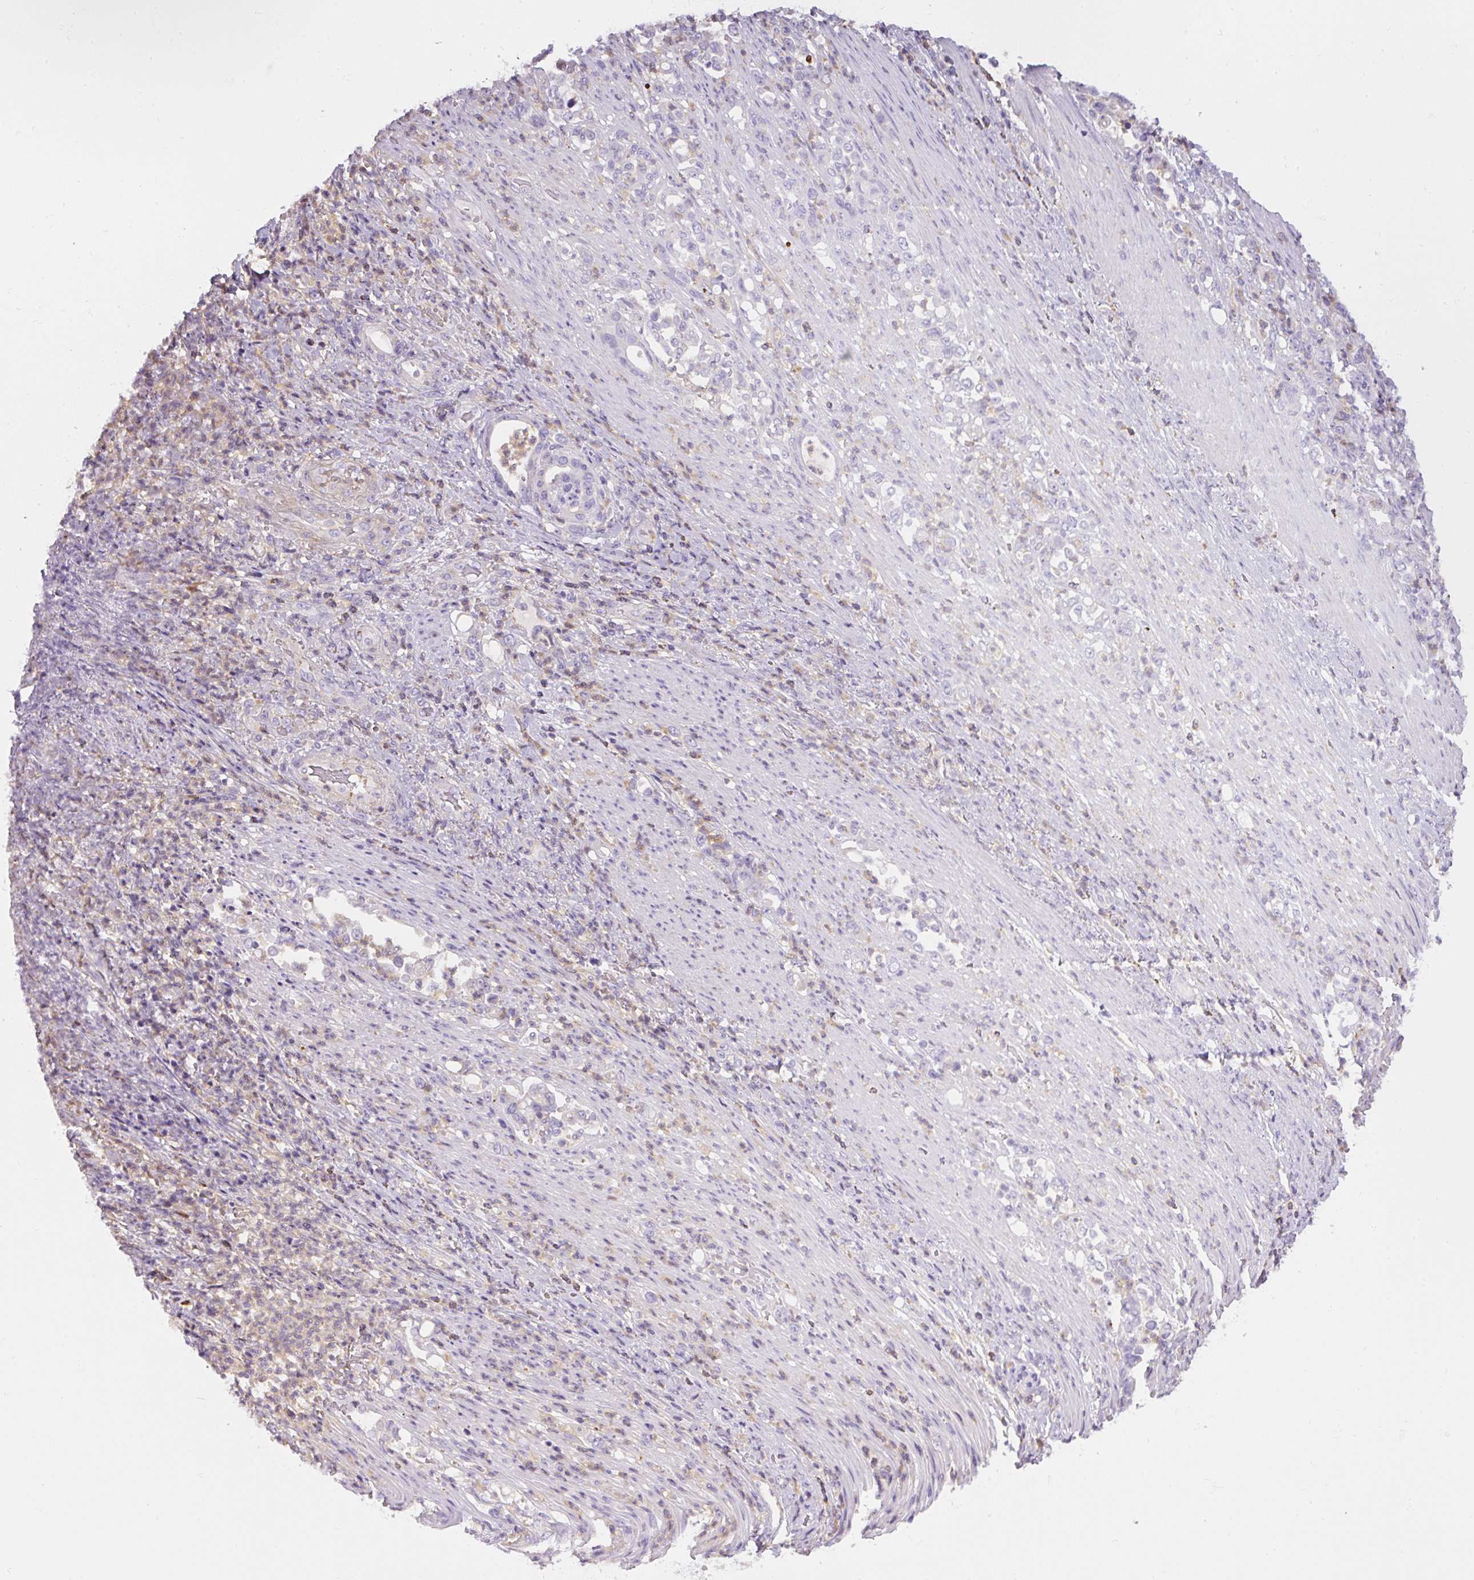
{"staining": {"intensity": "negative", "quantity": "none", "location": "none"}, "tissue": "stomach cancer", "cell_type": "Tumor cells", "image_type": "cancer", "snomed": [{"axis": "morphology", "description": "Normal tissue, NOS"}, {"axis": "morphology", "description": "Adenocarcinoma, NOS"}, {"axis": "topography", "description": "Stomach"}], "caption": "Immunohistochemical staining of human stomach adenocarcinoma exhibits no significant staining in tumor cells.", "gene": "PIP5KL1", "patient": {"sex": "female", "age": 79}}